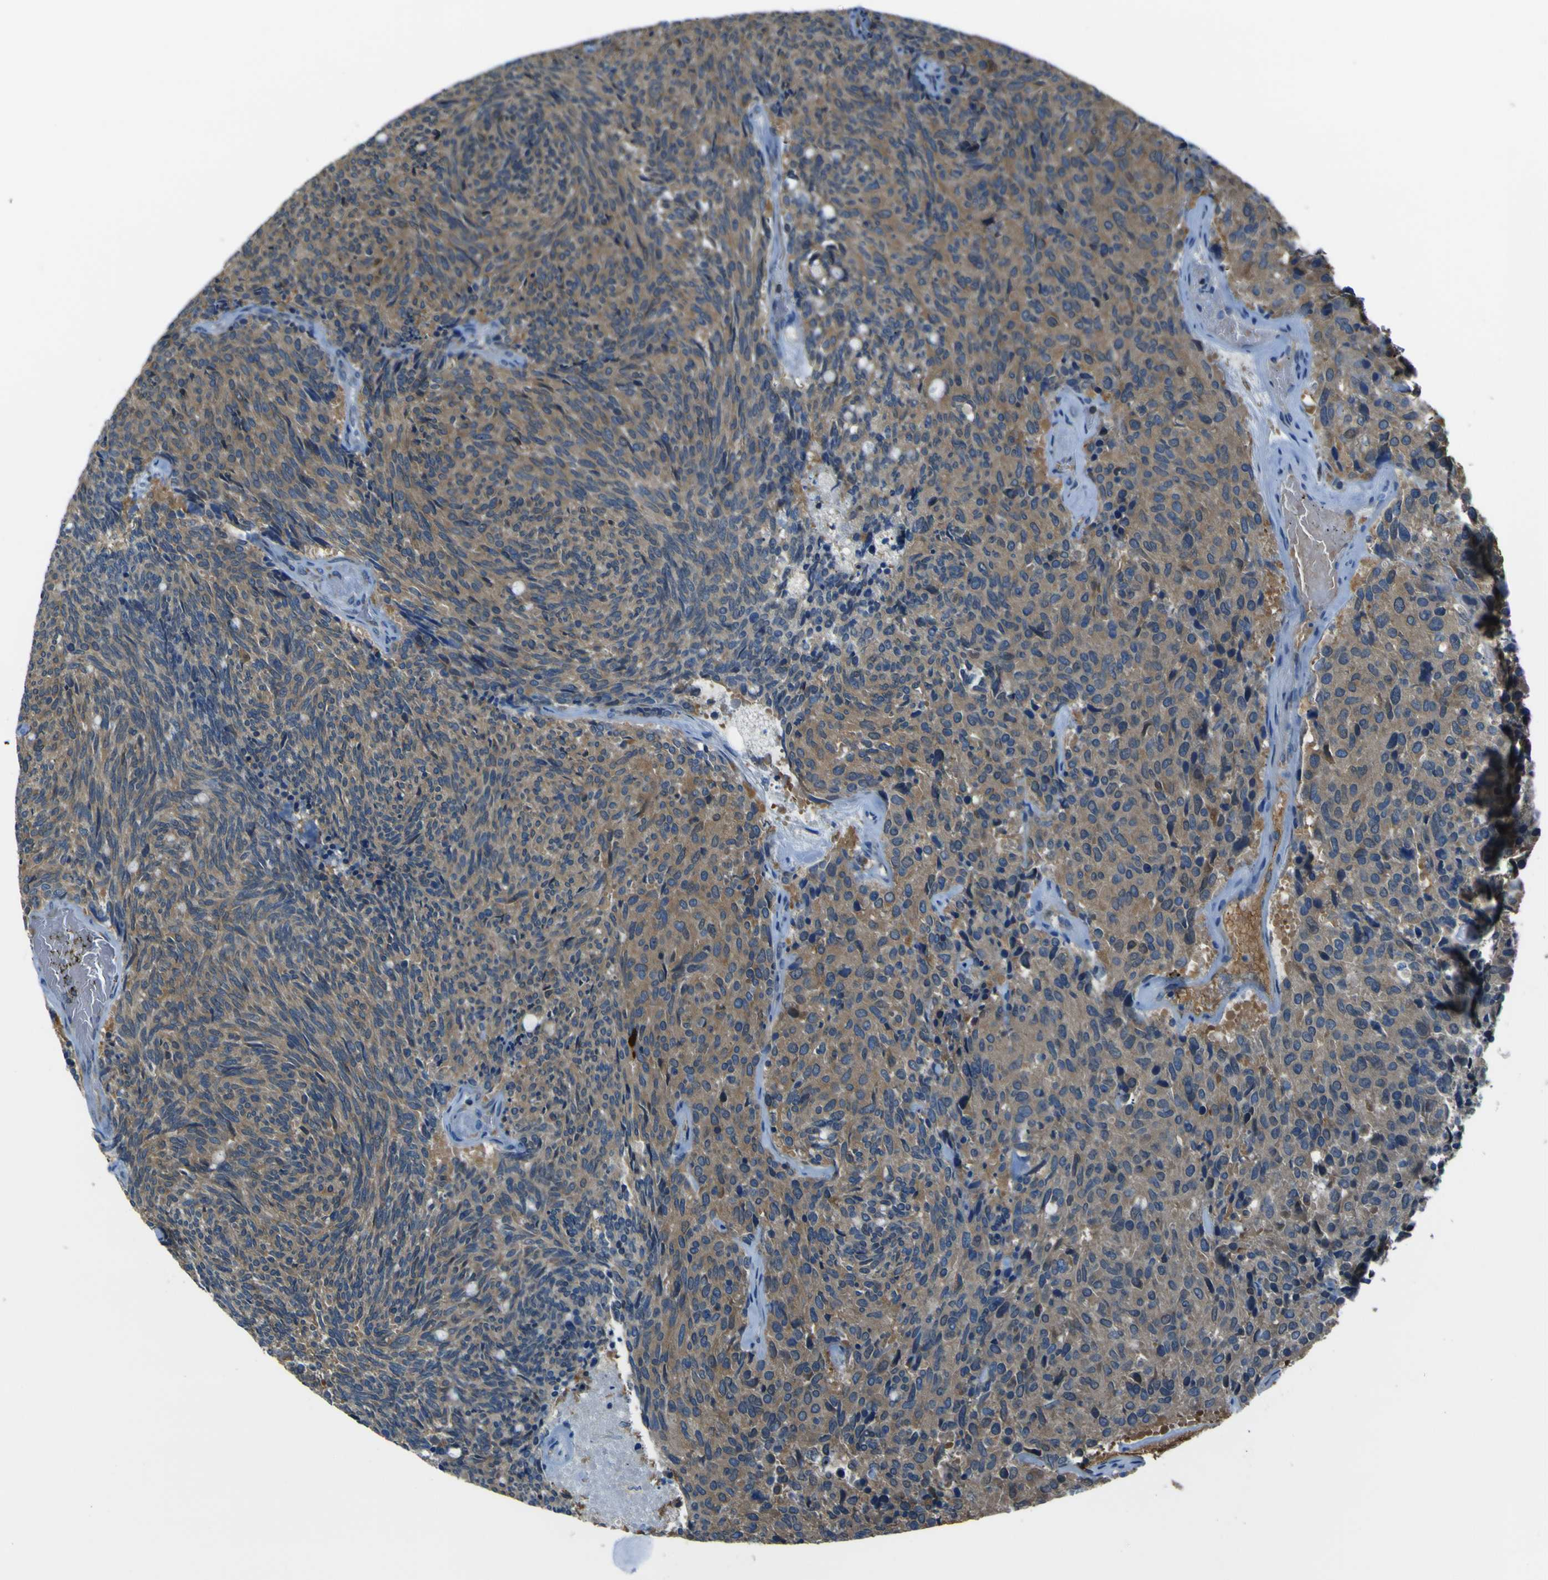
{"staining": {"intensity": "moderate", "quantity": ">75%", "location": "cytoplasmic/membranous"}, "tissue": "carcinoid", "cell_type": "Tumor cells", "image_type": "cancer", "snomed": [{"axis": "morphology", "description": "Carcinoid, malignant, NOS"}, {"axis": "topography", "description": "Pancreas"}], "caption": "Tumor cells reveal medium levels of moderate cytoplasmic/membranous expression in about >75% of cells in malignant carcinoid. (Stains: DAB in brown, nuclei in blue, Microscopy: brightfield microscopy at high magnification).", "gene": "STIM1", "patient": {"sex": "female", "age": 54}}